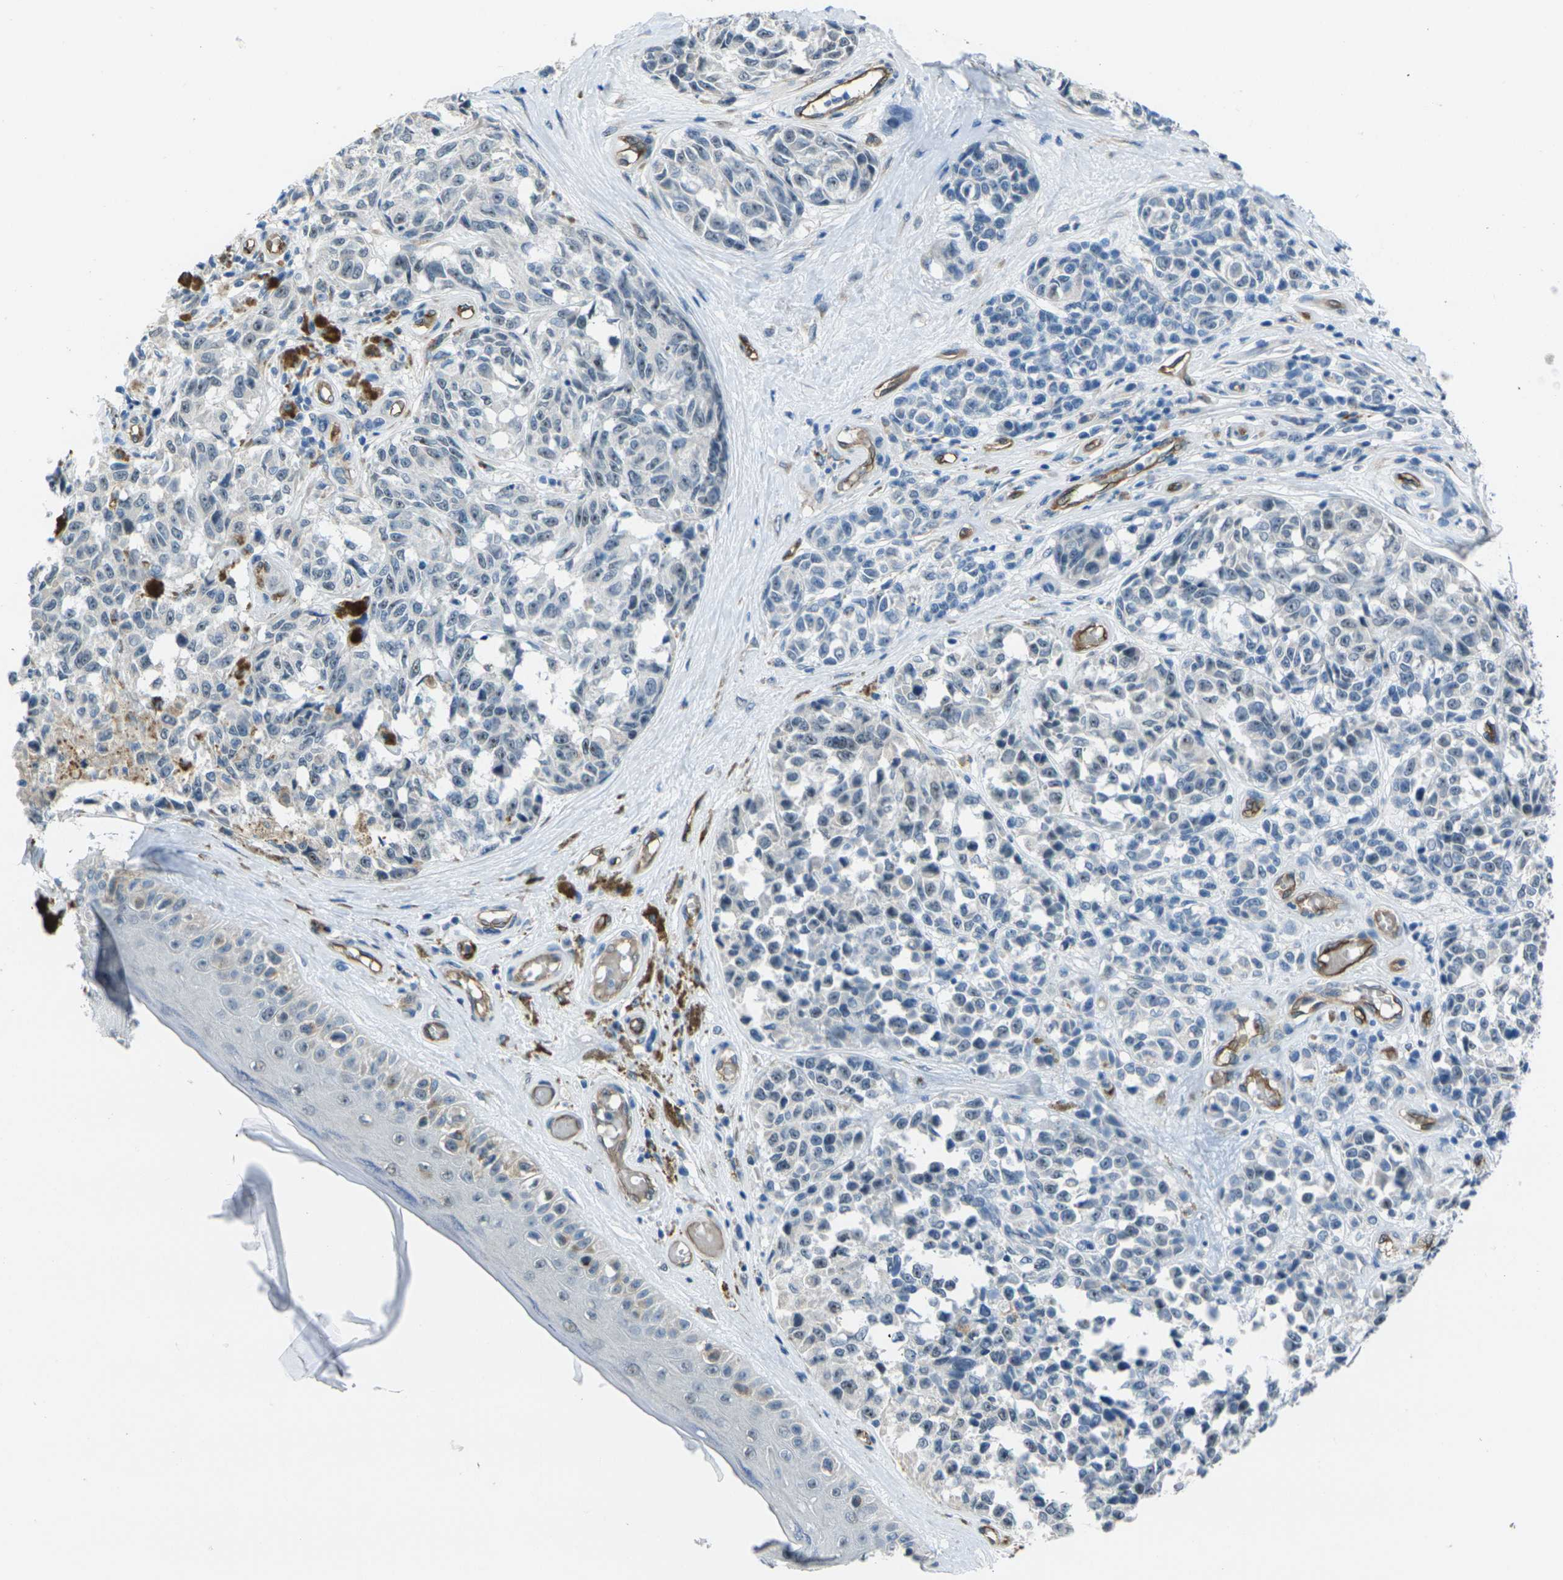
{"staining": {"intensity": "negative", "quantity": "none", "location": "none"}, "tissue": "melanoma", "cell_type": "Tumor cells", "image_type": "cancer", "snomed": [{"axis": "morphology", "description": "Malignant melanoma, NOS"}, {"axis": "topography", "description": "Skin"}], "caption": "Tumor cells are negative for protein expression in human melanoma.", "gene": "HSPA12B", "patient": {"sex": "female", "age": 64}}